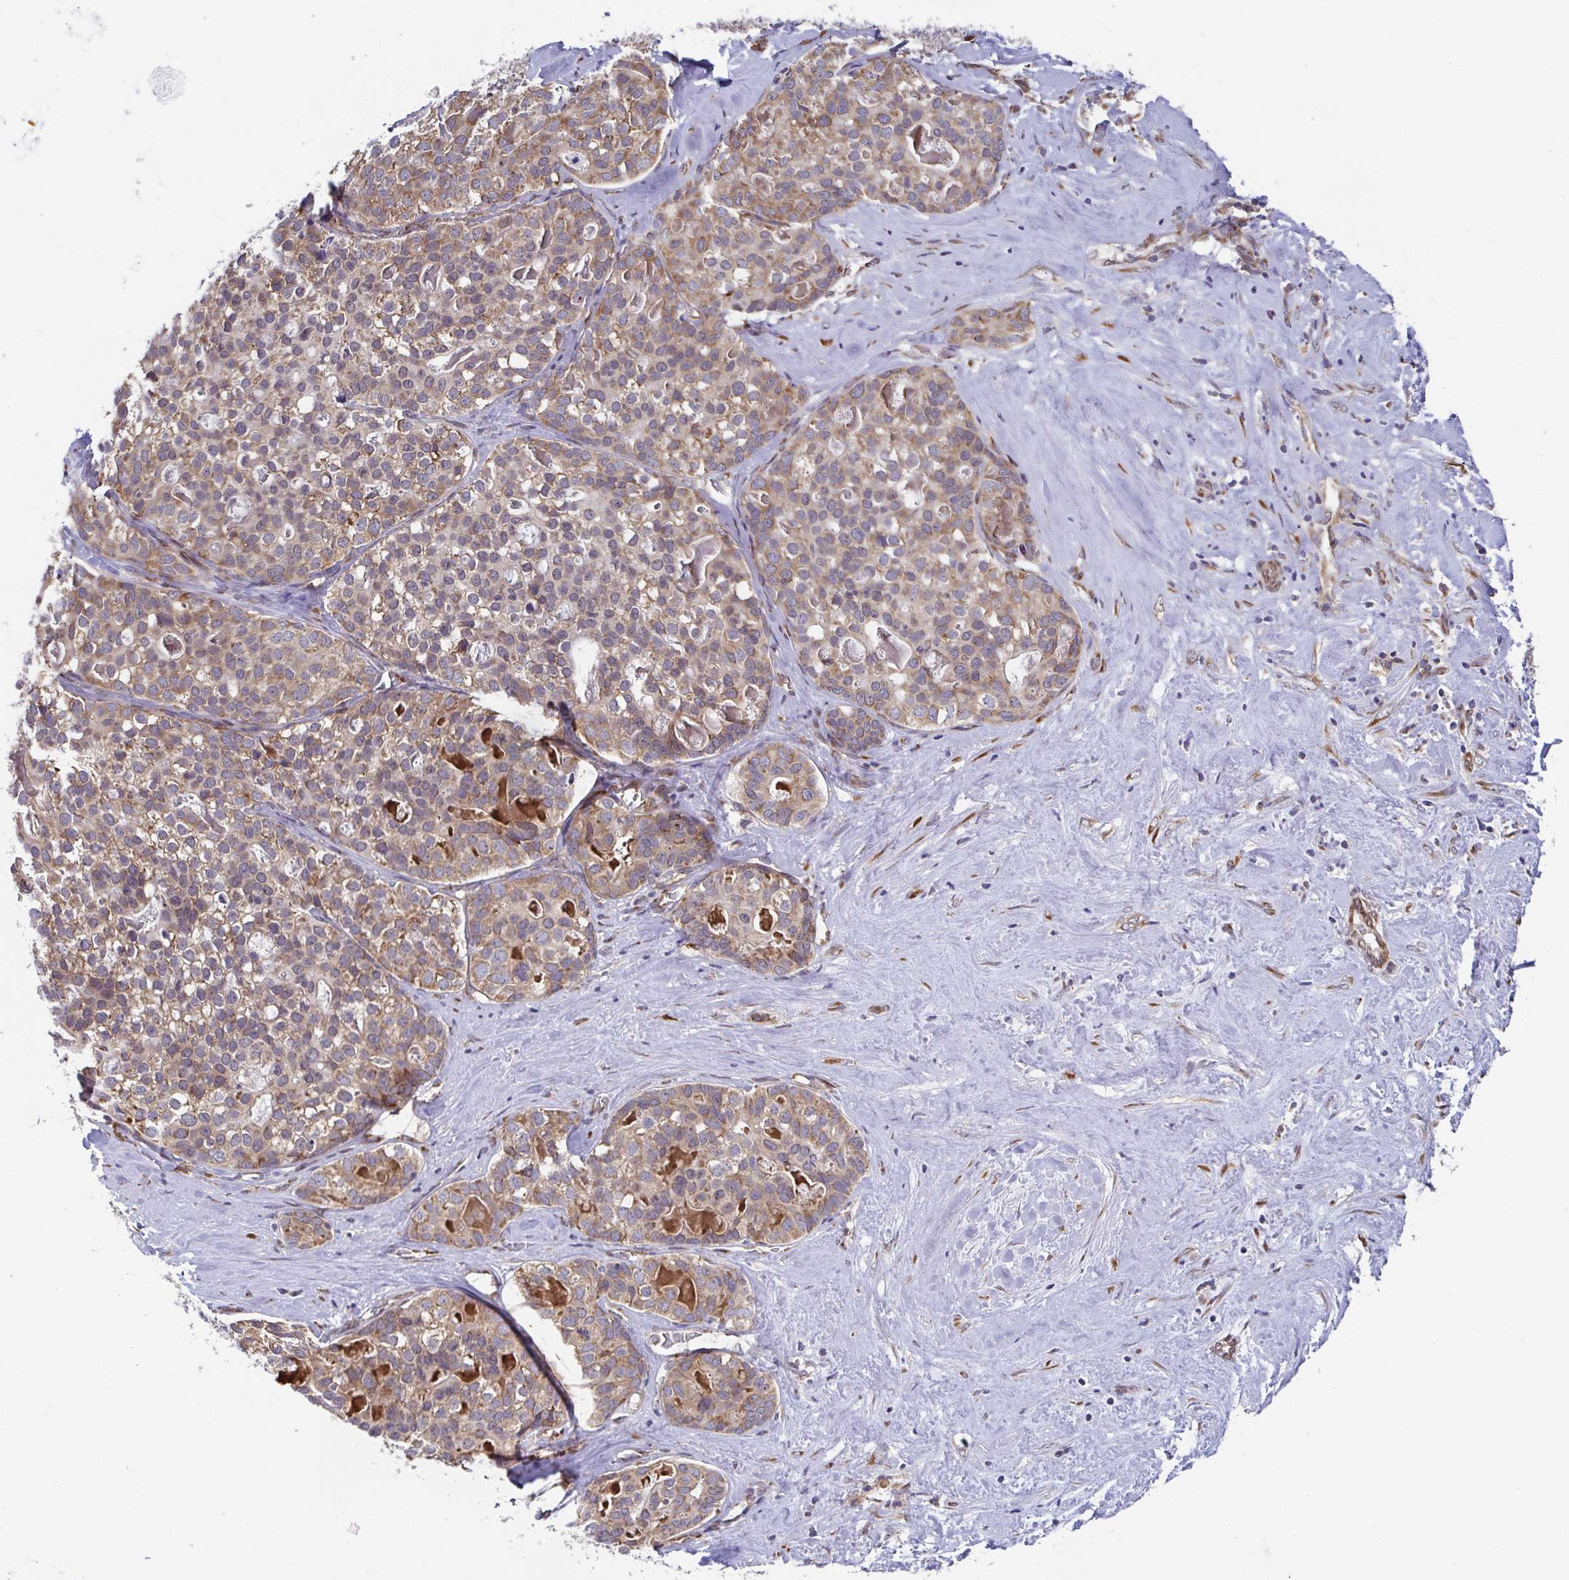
{"staining": {"intensity": "moderate", "quantity": ">75%", "location": "cytoplasmic/membranous"}, "tissue": "liver cancer", "cell_type": "Tumor cells", "image_type": "cancer", "snomed": [{"axis": "morphology", "description": "Cholangiocarcinoma"}, {"axis": "topography", "description": "Liver"}], "caption": "Immunohistochemical staining of human liver cholangiocarcinoma displays medium levels of moderate cytoplasmic/membranous positivity in approximately >75% of tumor cells.", "gene": "ATP5MJ", "patient": {"sex": "male", "age": 56}}